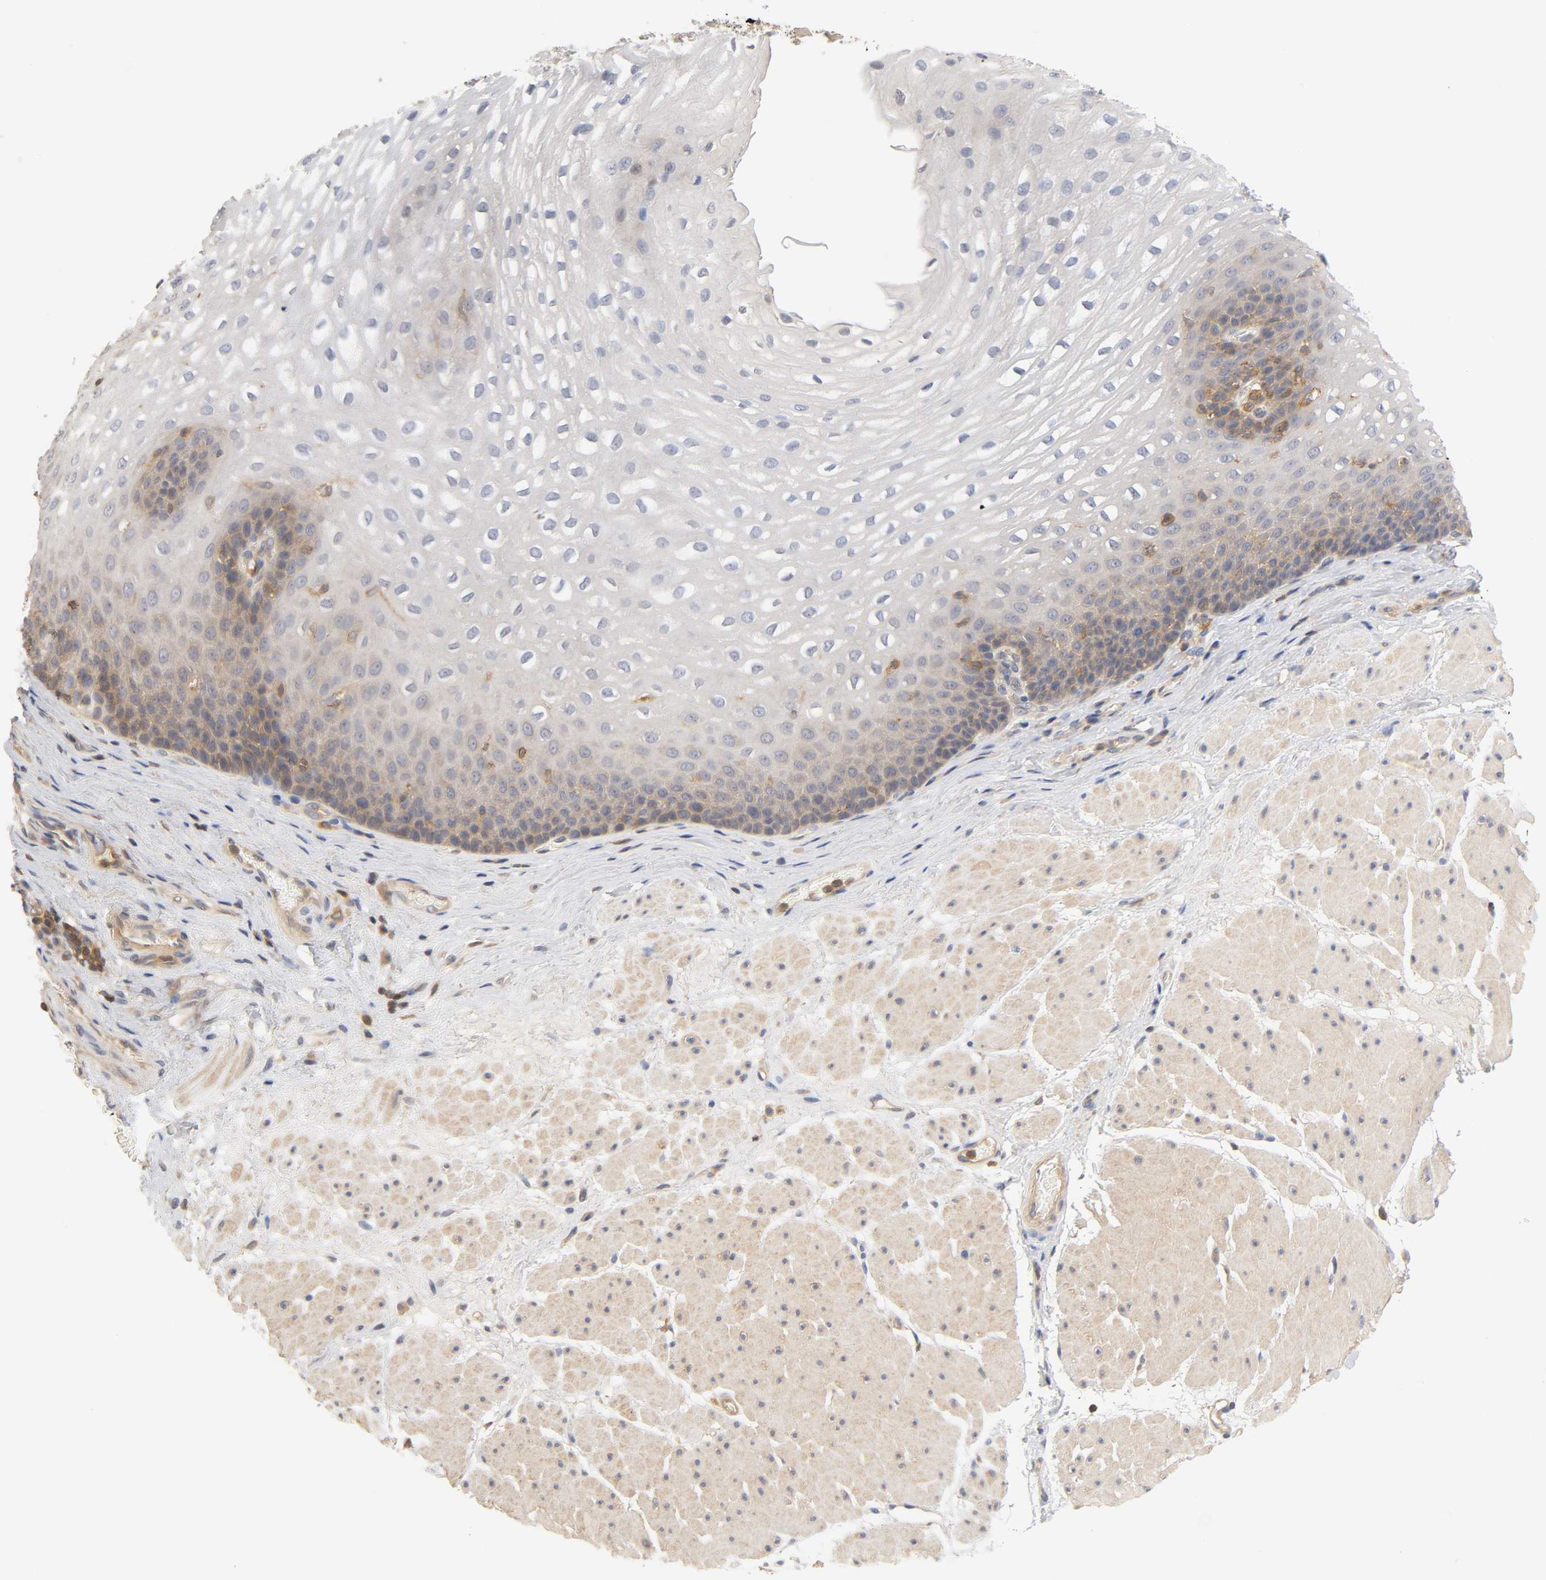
{"staining": {"intensity": "moderate", "quantity": "<25%", "location": "cytoplasmic/membranous"}, "tissue": "esophagus", "cell_type": "Squamous epithelial cells", "image_type": "normal", "snomed": [{"axis": "morphology", "description": "Normal tissue, NOS"}, {"axis": "topography", "description": "Esophagus"}], "caption": "Esophagus stained with DAB immunohistochemistry demonstrates low levels of moderate cytoplasmic/membranous expression in about <25% of squamous epithelial cells.", "gene": "ACTR2", "patient": {"sex": "male", "age": 48}}